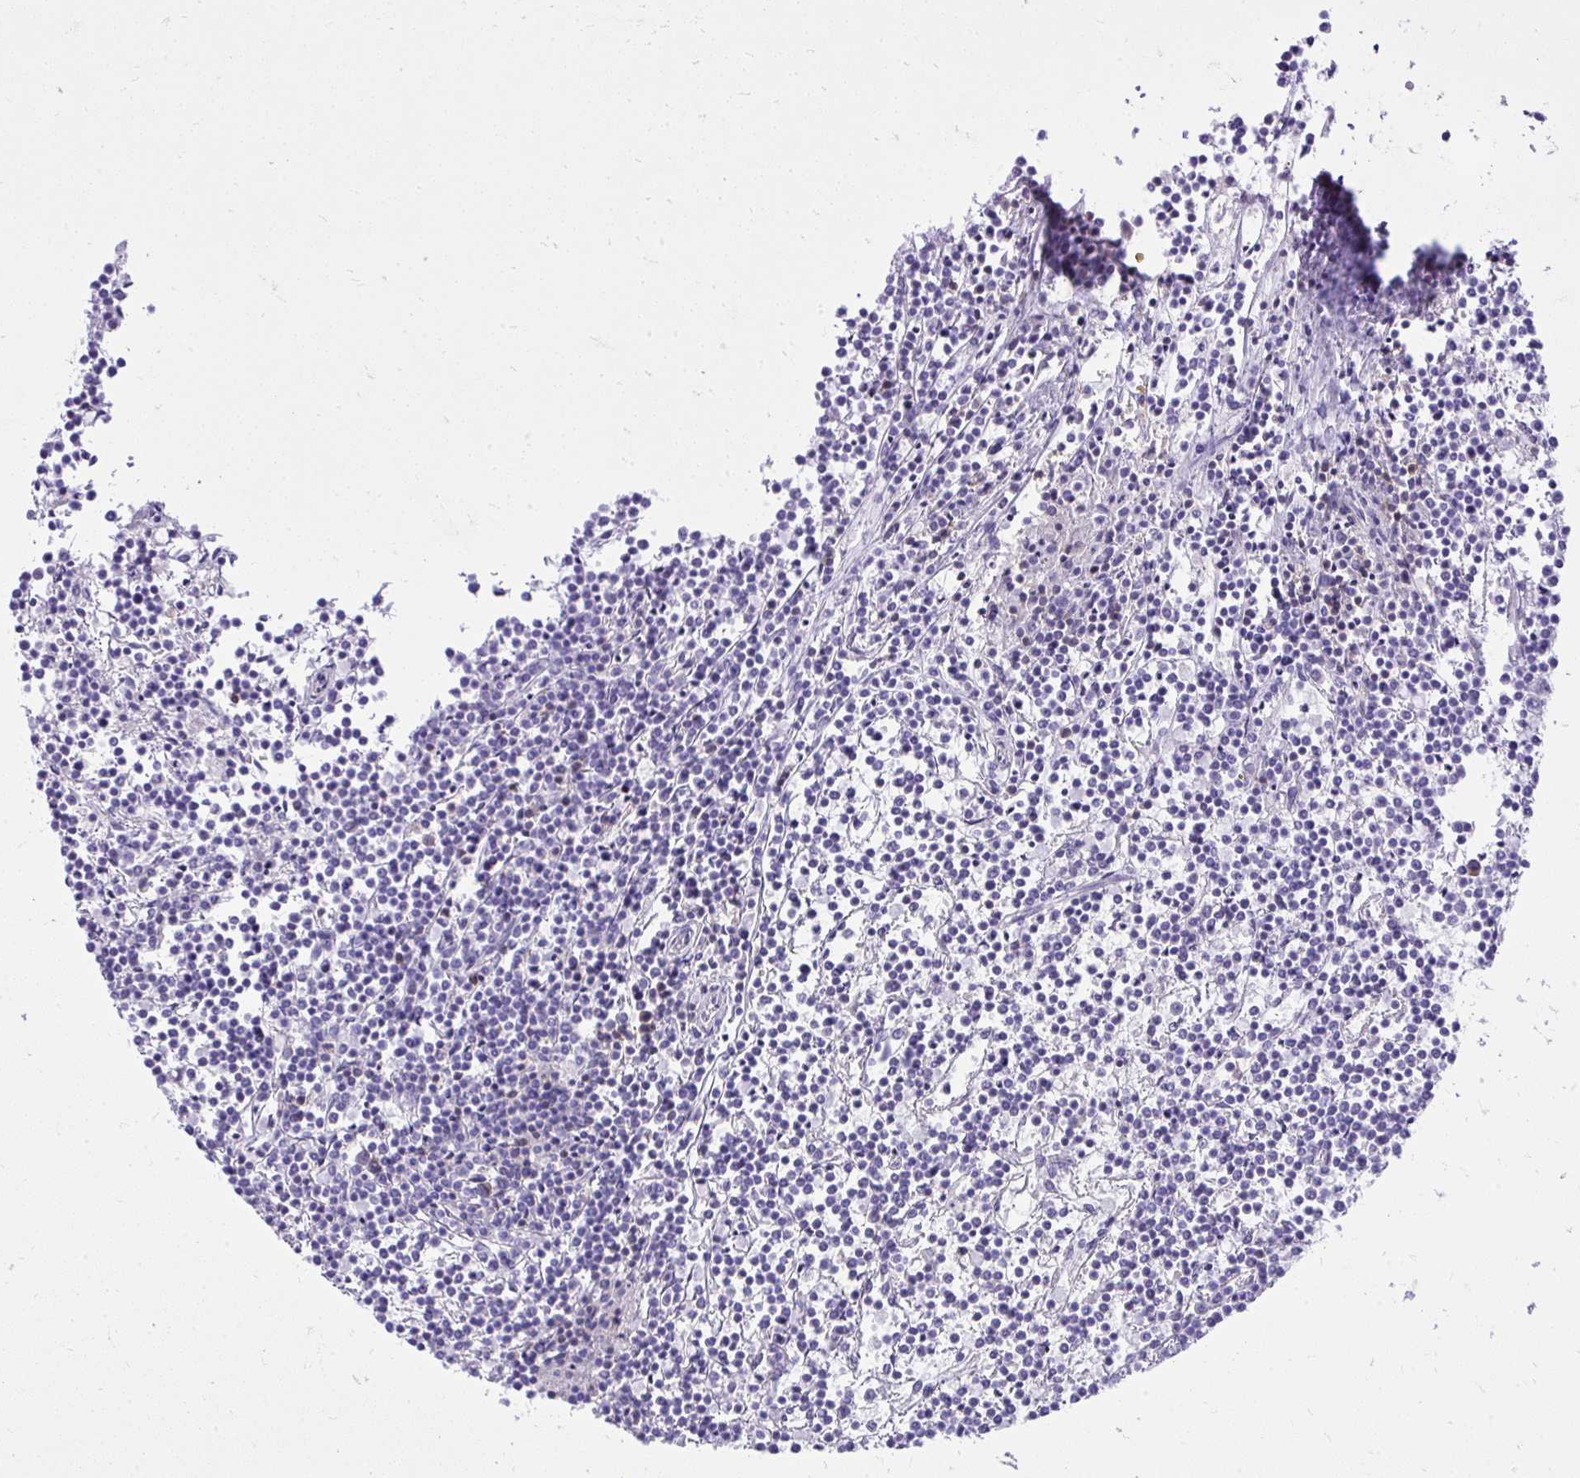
{"staining": {"intensity": "negative", "quantity": "none", "location": "none"}, "tissue": "lymphoma", "cell_type": "Tumor cells", "image_type": "cancer", "snomed": [{"axis": "morphology", "description": "Malignant lymphoma, non-Hodgkin's type, Low grade"}, {"axis": "topography", "description": "Spleen"}], "caption": "A photomicrograph of low-grade malignant lymphoma, non-Hodgkin's type stained for a protein exhibits no brown staining in tumor cells. The staining is performed using DAB (3,3'-diaminobenzidine) brown chromogen with nuclei counter-stained in using hematoxylin.", "gene": "GPRIN3", "patient": {"sex": "female", "age": 19}}